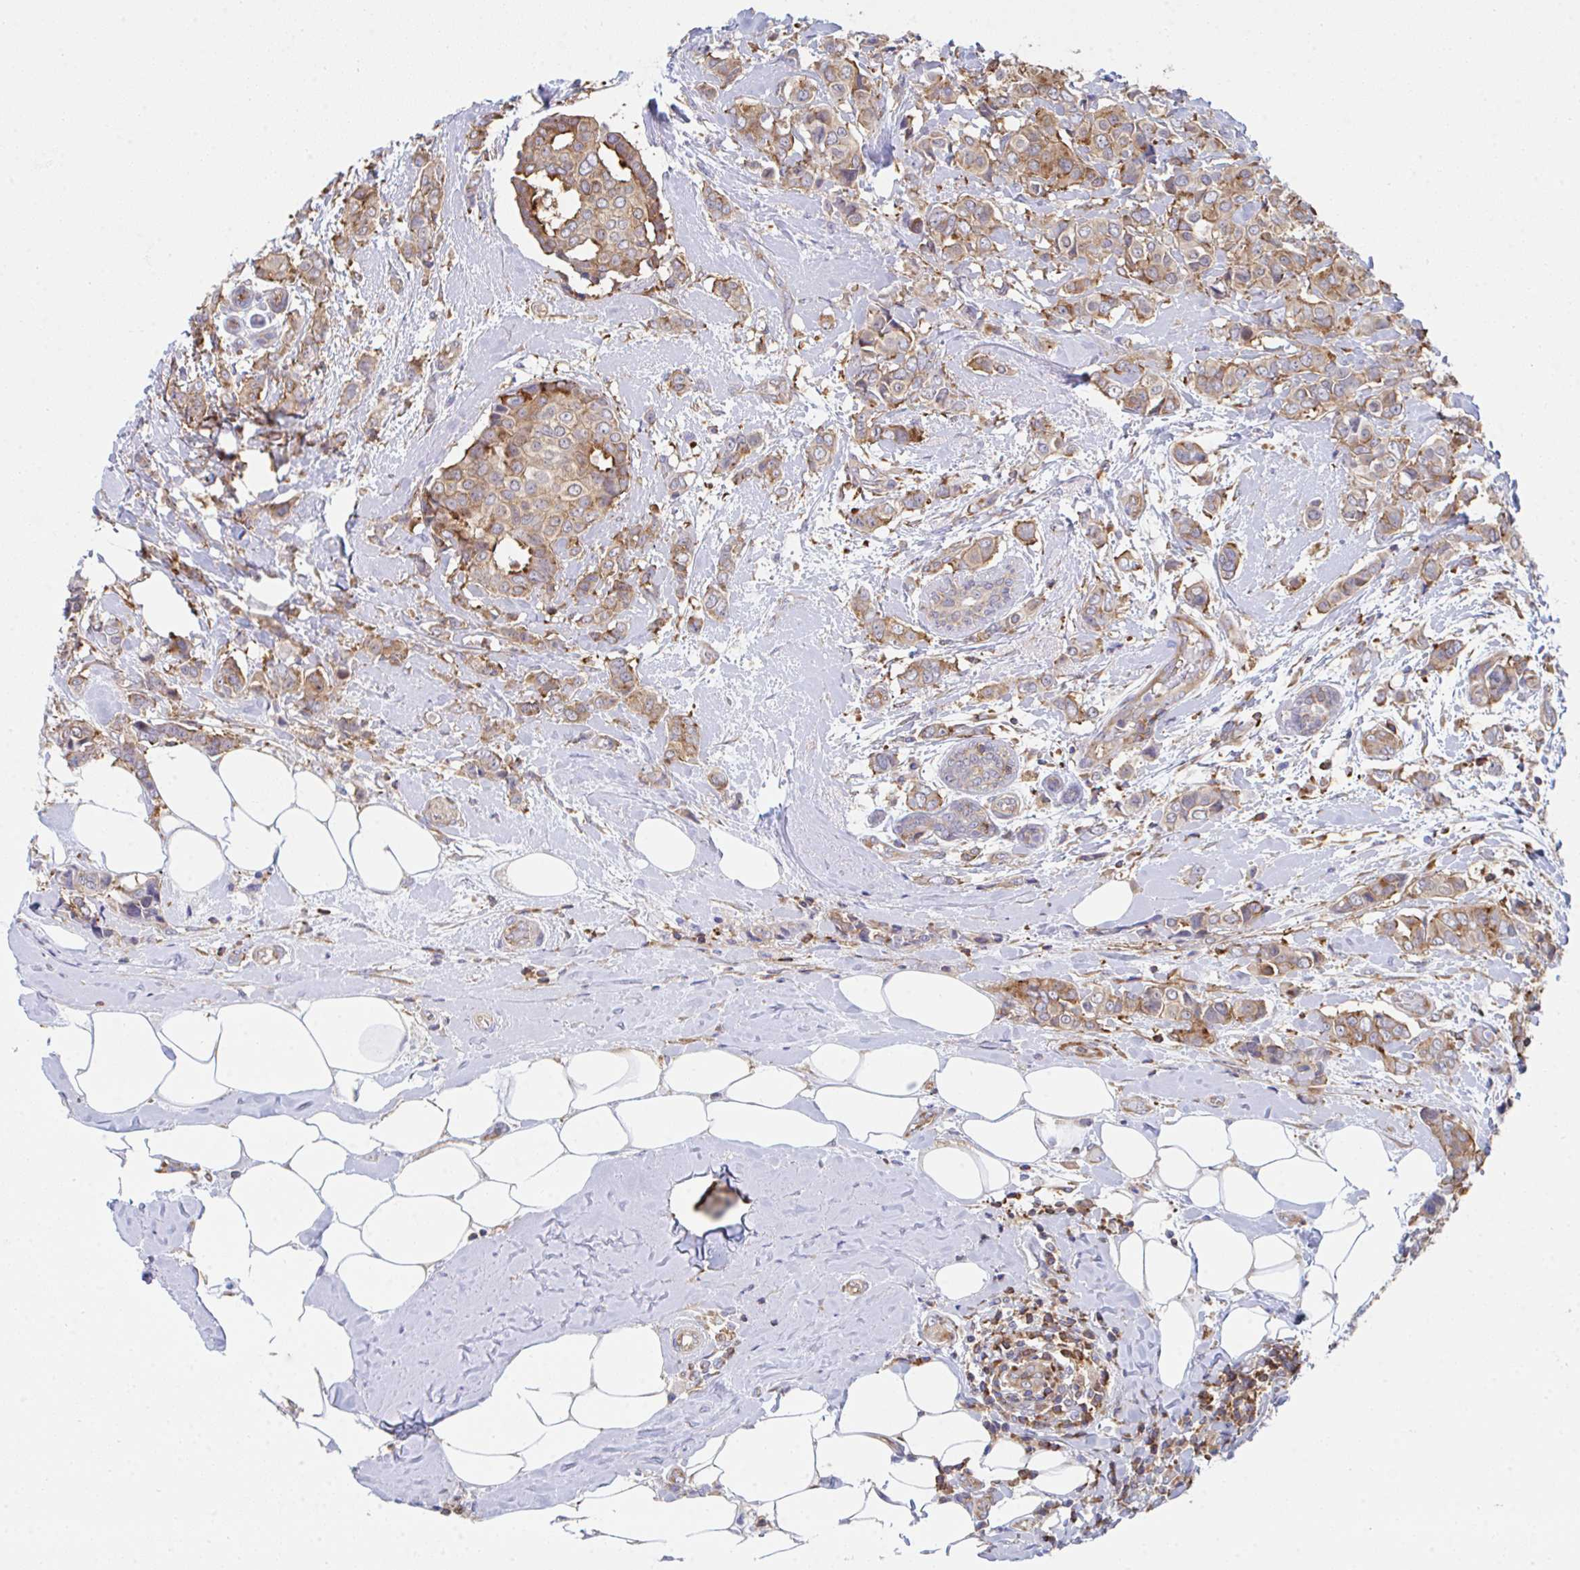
{"staining": {"intensity": "moderate", "quantity": ">75%", "location": "cytoplasmic/membranous"}, "tissue": "breast cancer", "cell_type": "Tumor cells", "image_type": "cancer", "snomed": [{"axis": "morphology", "description": "Lobular carcinoma"}, {"axis": "topography", "description": "Breast"}], "caption": "Tumor cells display moderate cytoplasmic/membranous expression in about >75% of cells in breast cancer (lobular carcinoma).", "gene": "WNK1", "patient": {"sex": "female", "age": 51}}